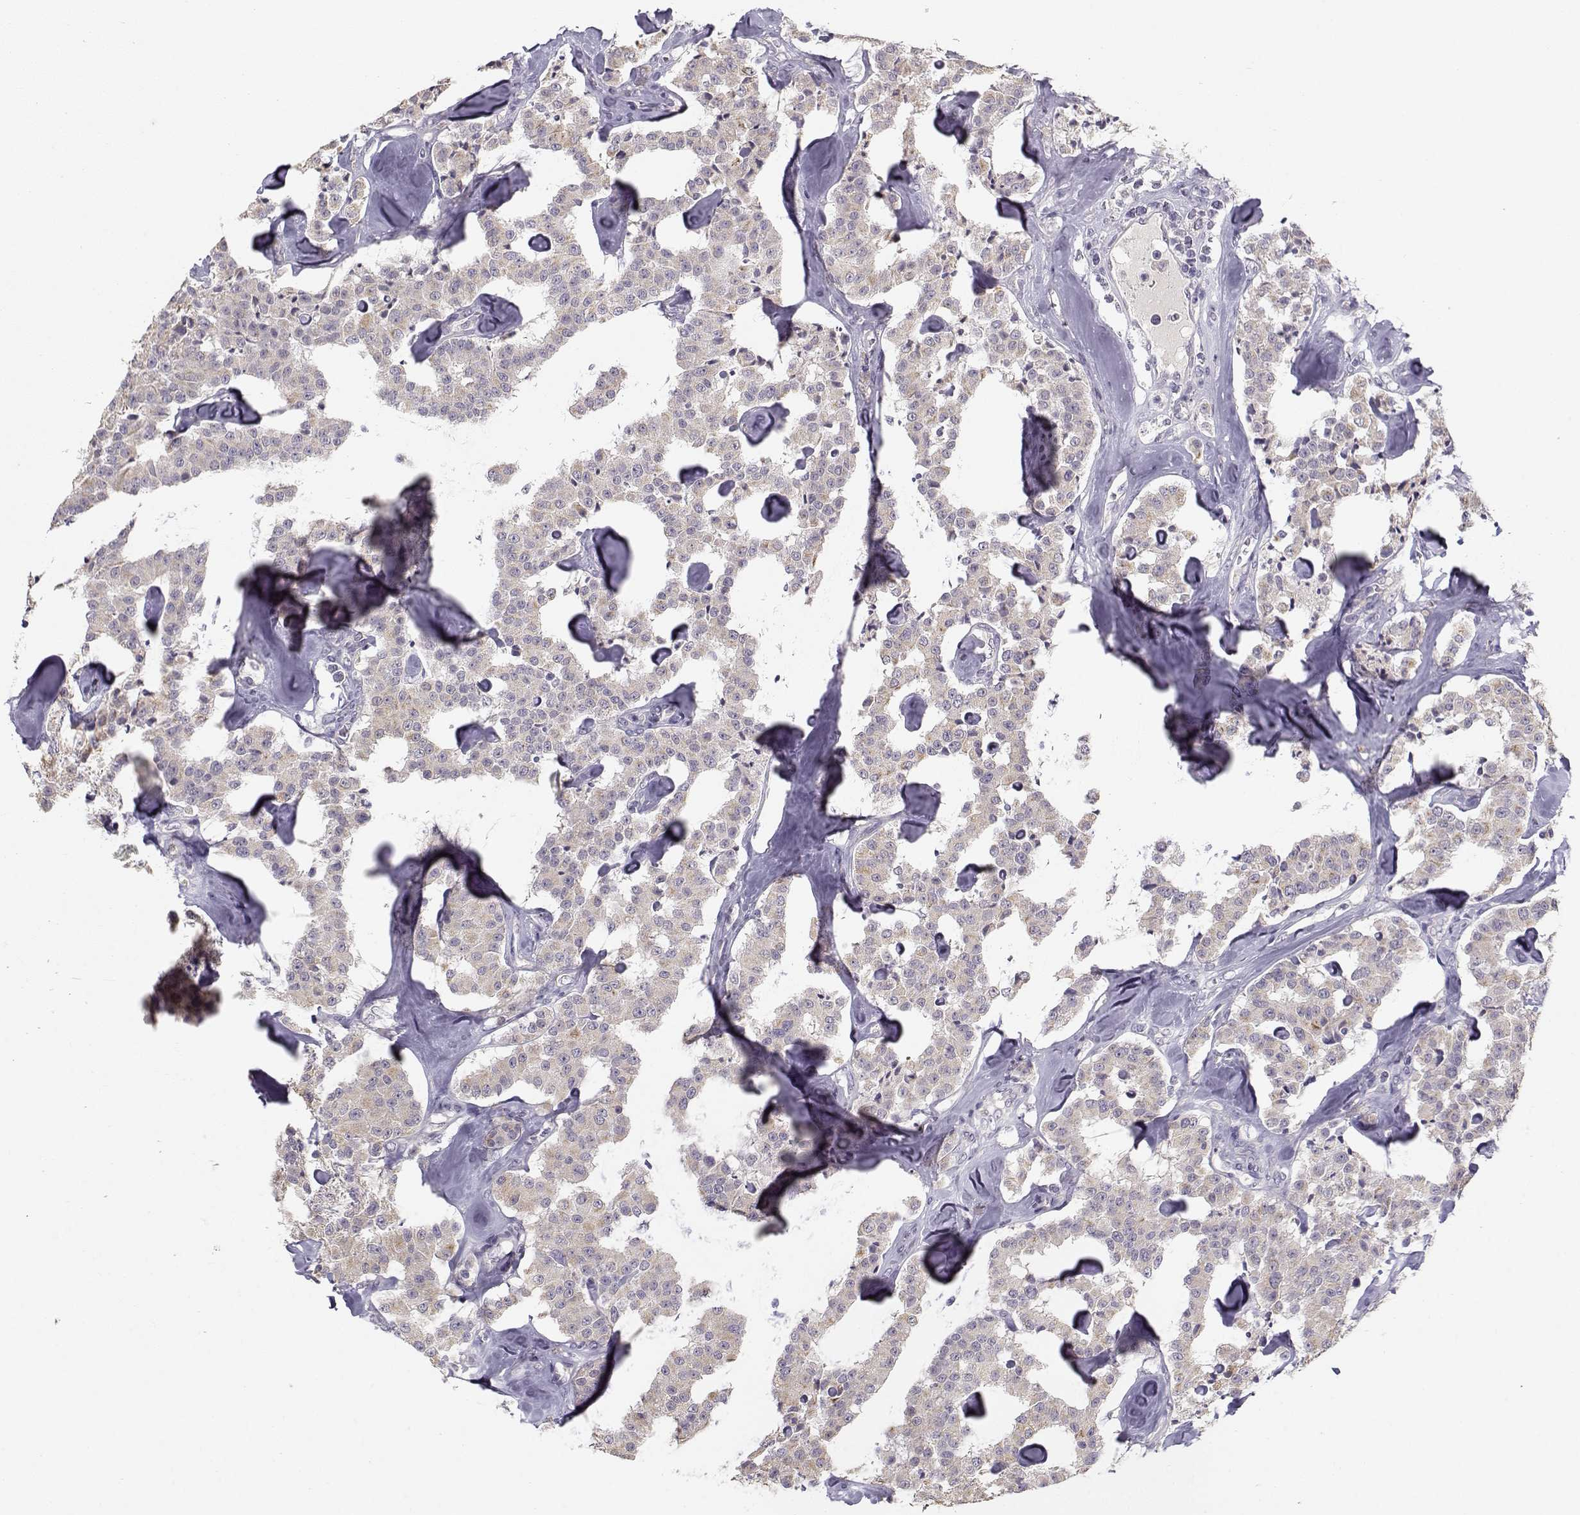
{"staining": {"intensity": "weak", "quantity": "25%-75%", "location": "cytoplasmic/membranous"}, "tissue": "carcinoid", "cell_type": "Tumor cells", "image_type": "cancer", "snomed": [{"axis": "morphology", "description": "Carcinoid, malignant, NOS"}, {"axis": "topography", "description": "Pancreas"}], "caption": "Human malignant carcinoid stained with a brown dye reveals weak cytoplasmic/membranous positive expression in approximately 25%-75% of tumor cells.", "gene": "TMEM145", "patient": {"sex": "male", "age": 41}}